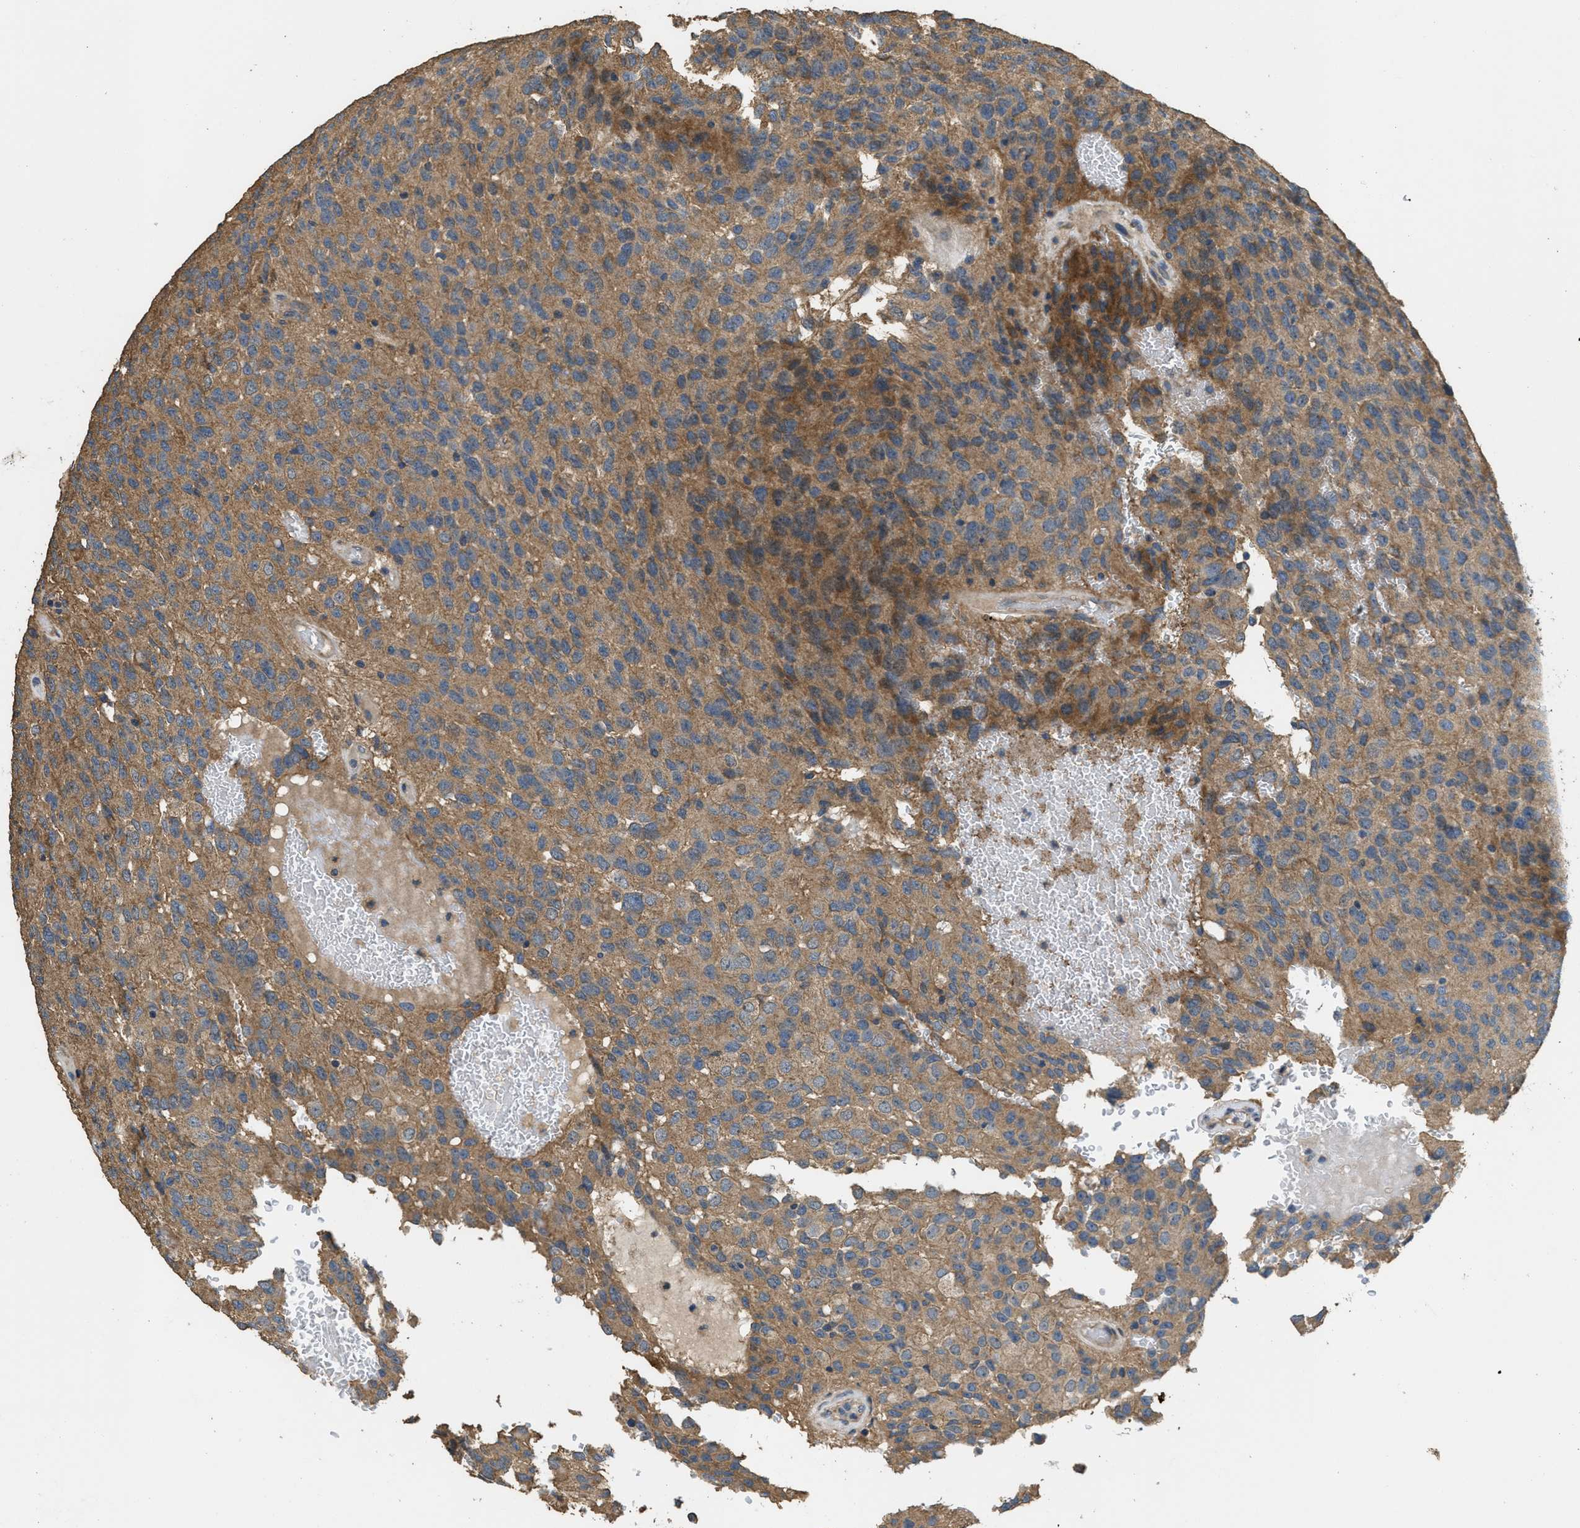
{"staining": {"intensity": "moderate", "quantity": ">75%", "location": "cytoplasmic/membranous"}, "tissue": "glioma", "cell_type": "Tumor cells", "image_type": "cancer", "snomed": [{"axis": "morphology", "description": "Glioma, malignant, High grade"}, {"axis": "topography", "description": "Brain"}], "caption": "Malignant glioma (high-grade) was stained to show a protein in brown. There is medium levels of moderate cytoplasmic/membranous staining in approximately >75% of tumor cells.", "gene": "THBS2", "patient": {"sex": "male", "age": 32}}